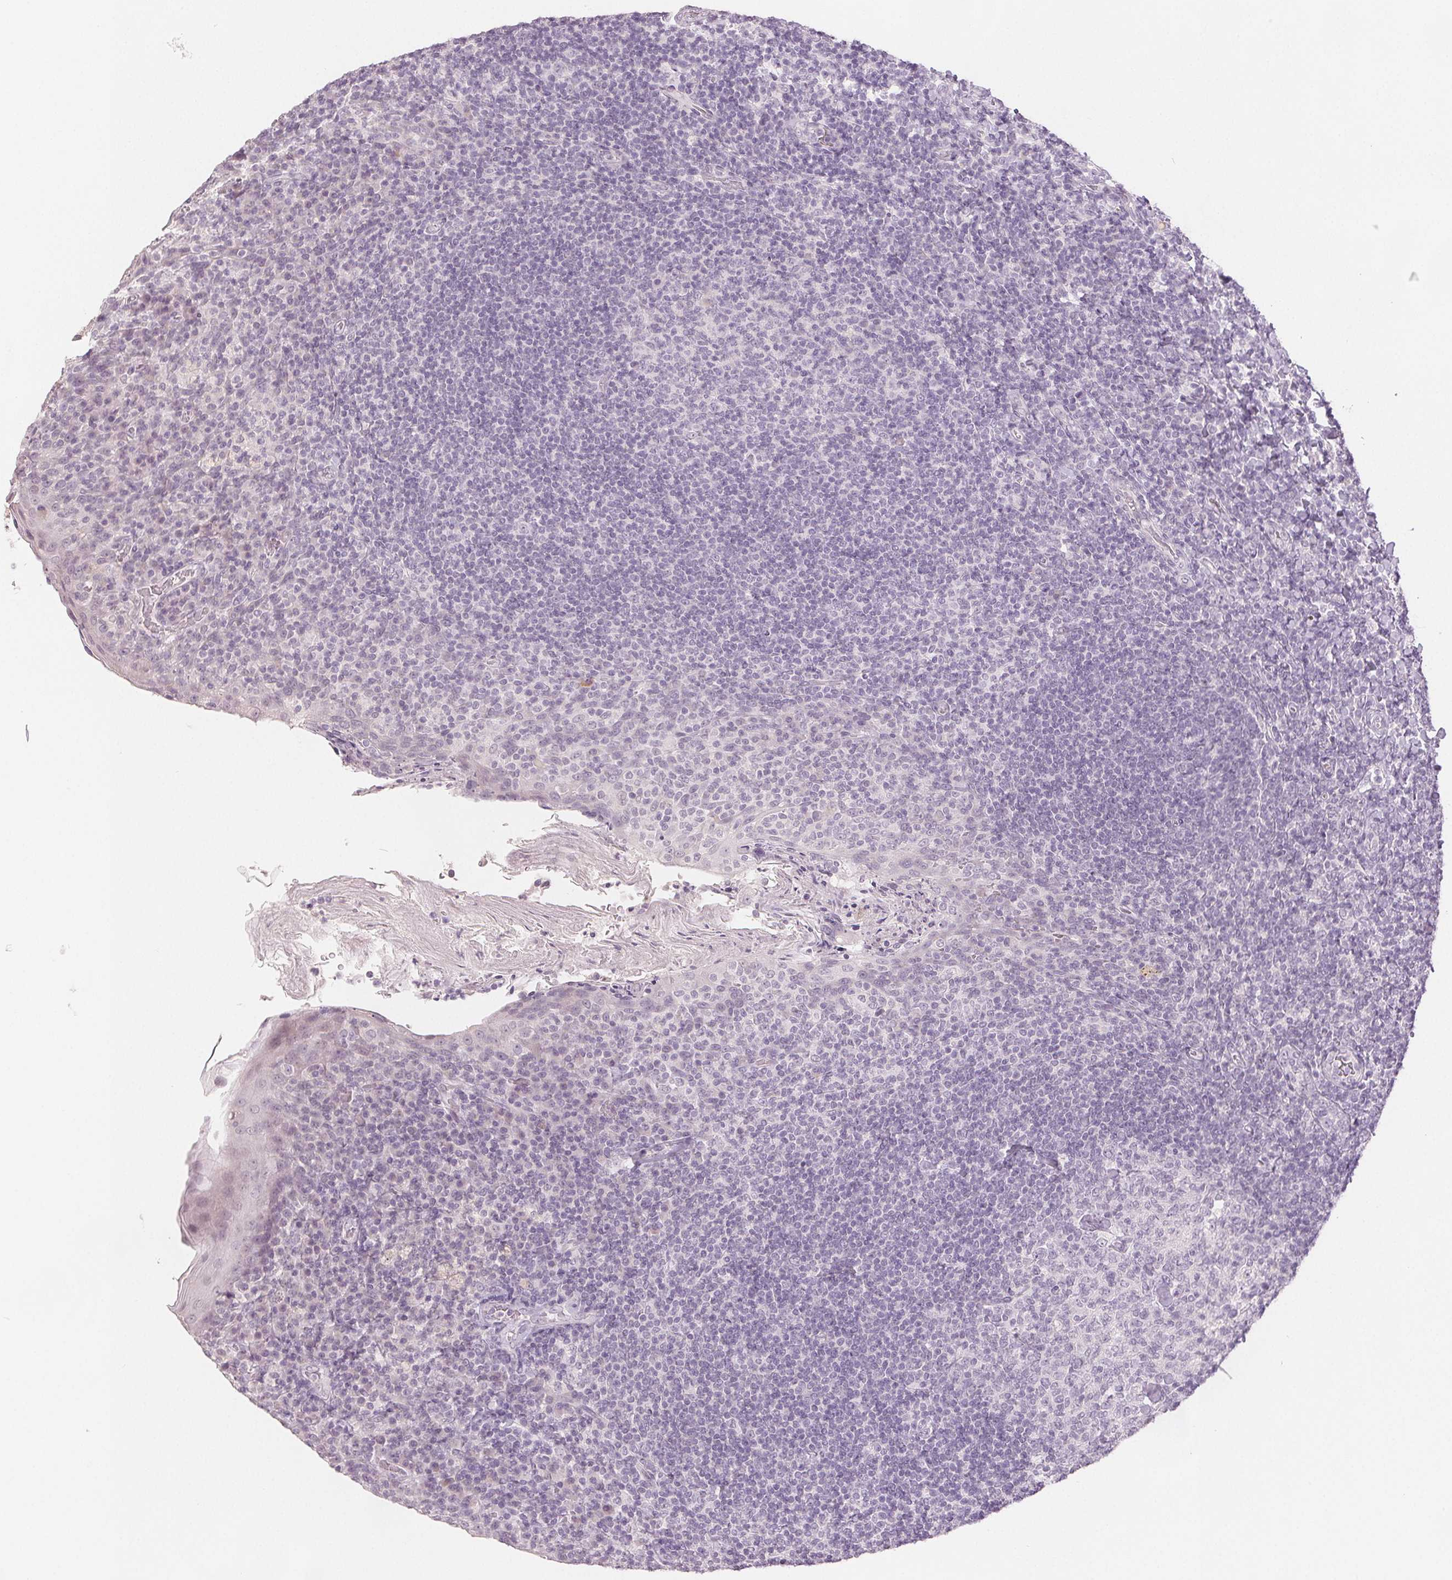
{"staining": {"intensity": "negative", "quantity": "none", "location": "none"}, "tissue": "tonsil", "cell_type": "Germinal center cells", "image_type": "normal", "snomed": [{"axis": "morphology", "description": "Normal tissue, NOS"}, {"axis": "topography", "description": "Tonsil"}], "caption": "Tonsil was stained to show a protein in brown. There is no significant positivity in germinal center cells. (DAB IHC with hematoxylin counter stain).", "gene": "SLC27A5", "patient": {"sex": "female", "age": 10}}